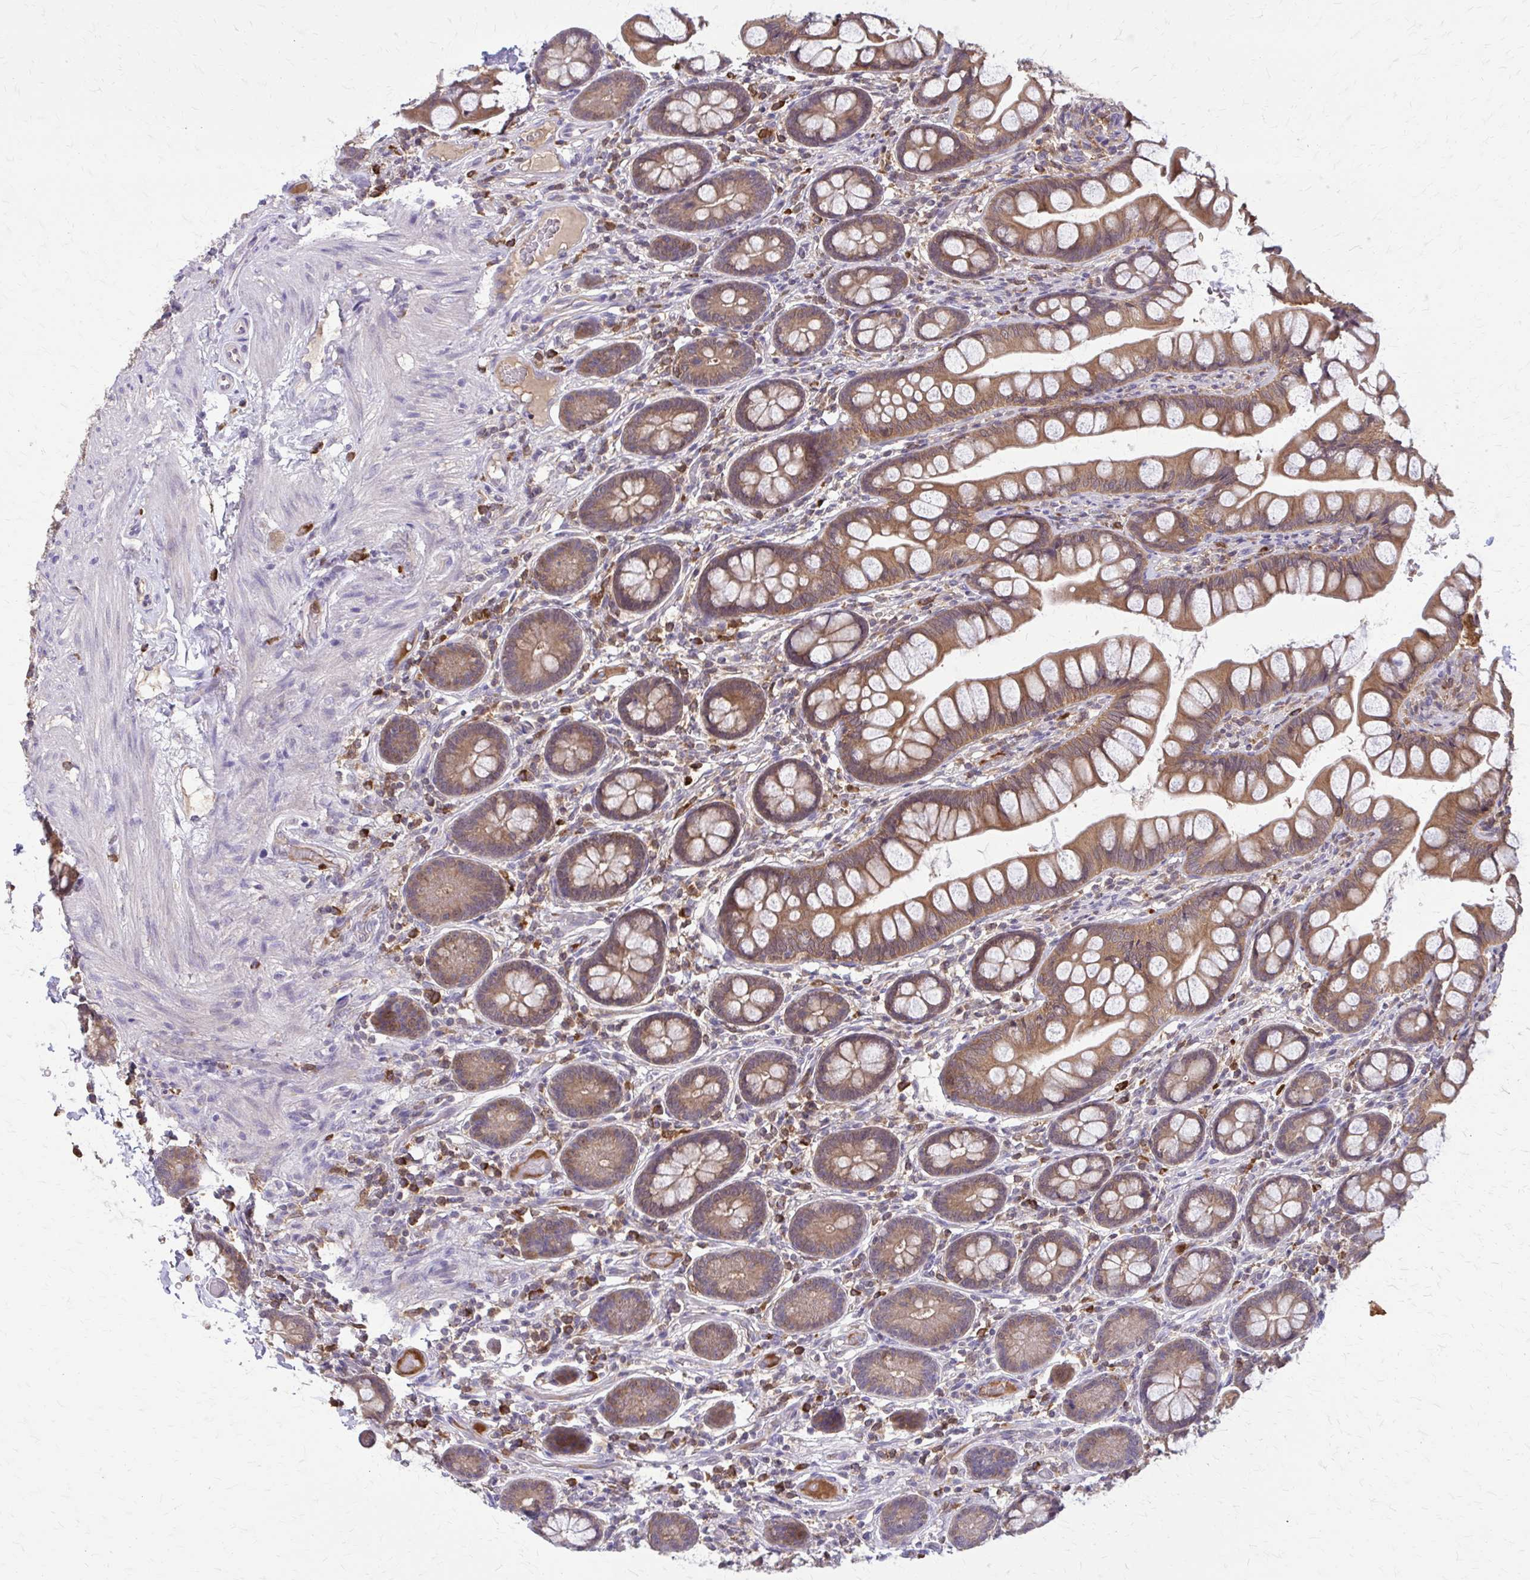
{"staining": {"intensity": "strong", "quantity": ">75%", "location": "cytoplasmic/membranous"}, "tissue": "small intestine", "cell_type": "Glandular cells", "image_type": "normal", "snomed": [{"axis": "morphology", "description": "Normal tissue, NOS"}, {"axis": "topography", "description": "Small intestine"}], "caption": "Strong cytoplasmic/membranous staining is identified in approximately >75% of glandular cells in unremarkable small intestine.", "gene": "NRBF2", "patient": {"sex": "male", "age": 70}}